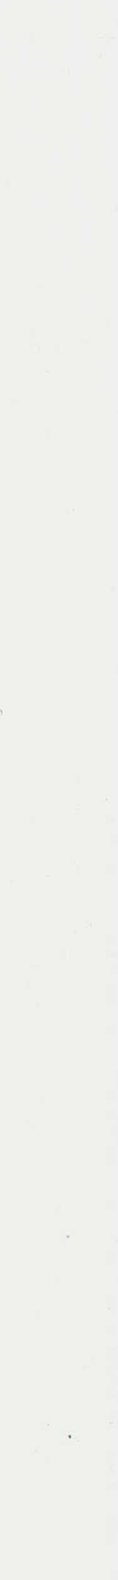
{"staining": {"intensity": "negative", "quantity": "none", "location": "none"}, "tissue": "vagina", "cell_type": "Squamous epithelial cells", "image_type": "normal", "snomed": [{"axis": "morphology", "description": "Normal tissue, NOS"}, {"axis": "topography", "description": "Vagina"}], "caption": "The photomicrograph exhibits no staining of squamous epithelial cells in unremarkable vagina.", "gene": "CTSG", "patient": {"sex": "female", "age": 68}}